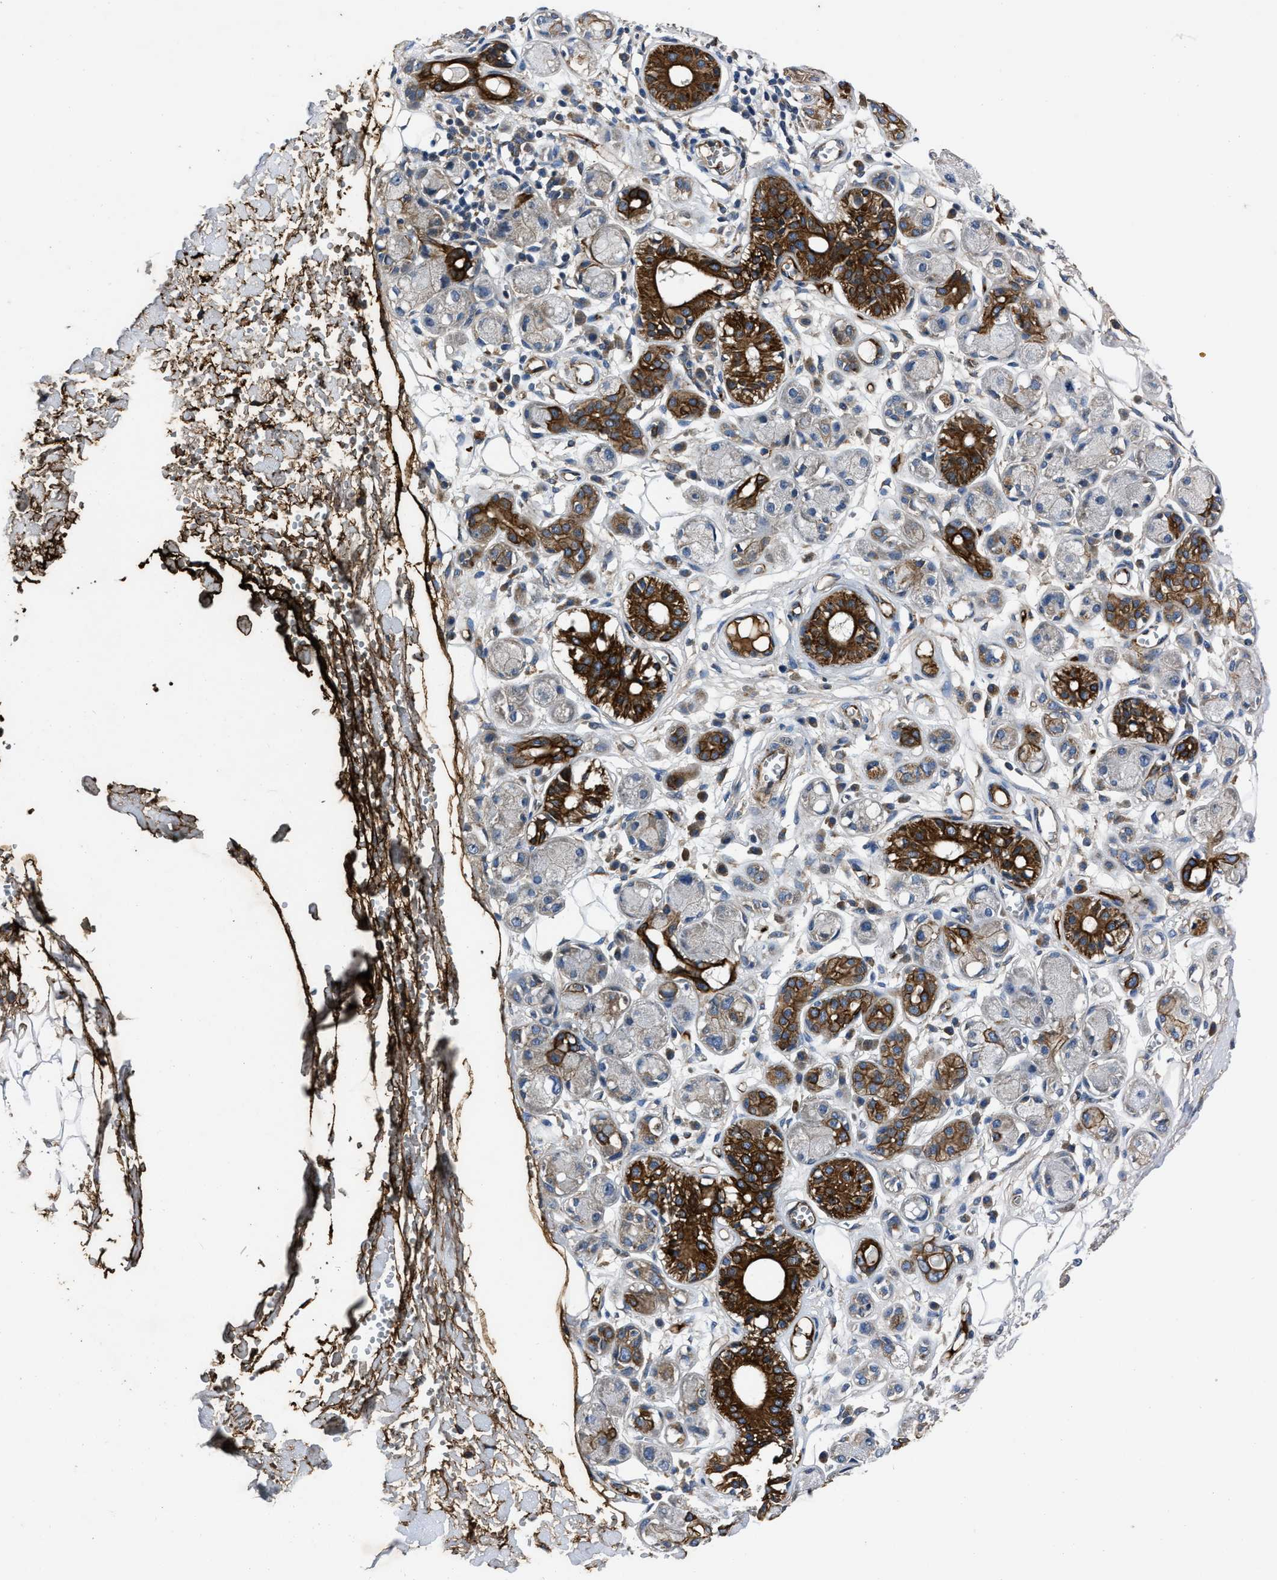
{"staining": {"intensity": "weak", "quantity": "25%-75%", "location": "cytoplasmic/membranous"}, "tissue": "adipose tissue", "cell_type": "Adipocytes", "image_type": "normal", "snomed": [{"axis": "morphology", "description": "Normal tissue, NOS"}, {"axis": "morphology", "description": "Inflammation, NOS"}, {"axis": "topography", "description": "Salivary gland"}, {"axis": "topography", "description": "Peripheral nerve tissue"}], "caption": "A brown stain labels weak cytoplasmic/membranous staining of a protein in adipocytes of unremarkable human adipose tissue.", "gene": "ERC1", "patient": {"sex": "female", "age": 75}}